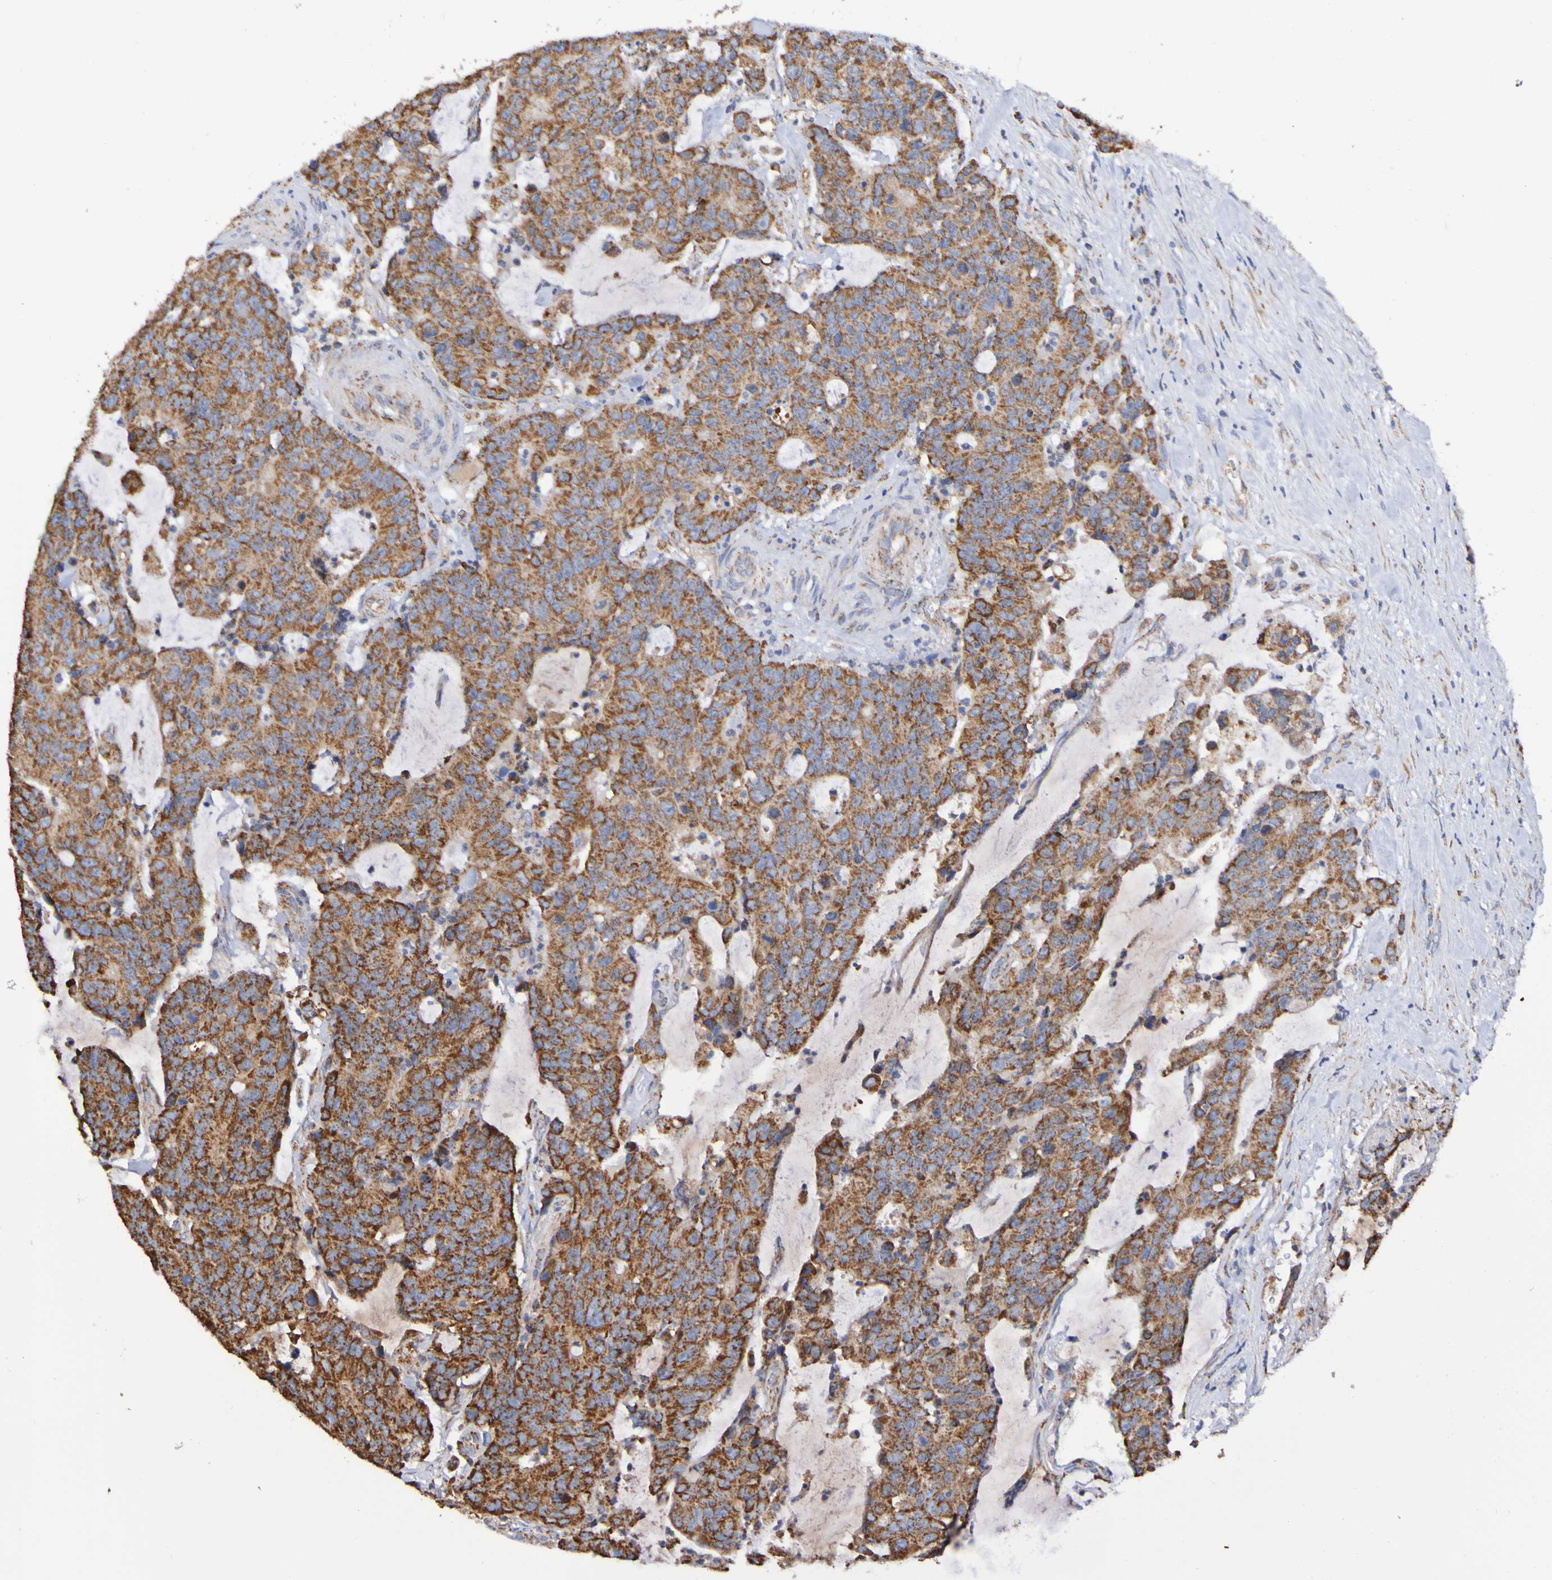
{"staining": {"intensity": "strong", "quantity": ">75%", "location": "cytoplasmic/membranous"}, "tissue": "colorectal cancer", "cell_type": "Tumor cells", "image_type": "cancer", "snomed": [{"axis": "morphology", "description": "Adenocarcinoma, NOS"}, {"axis": "topography", "description": "Colon"}], "caption": "IHC photomicrograph of colorectal cancer (adenocarcinoma) stained for a protein (brown), which shows high levels of strong cytoplasmic/membranous expression in about >75% of tumor cells.", "gene": "IL18R1", "patient": {"sex": "female", "age": 86}}